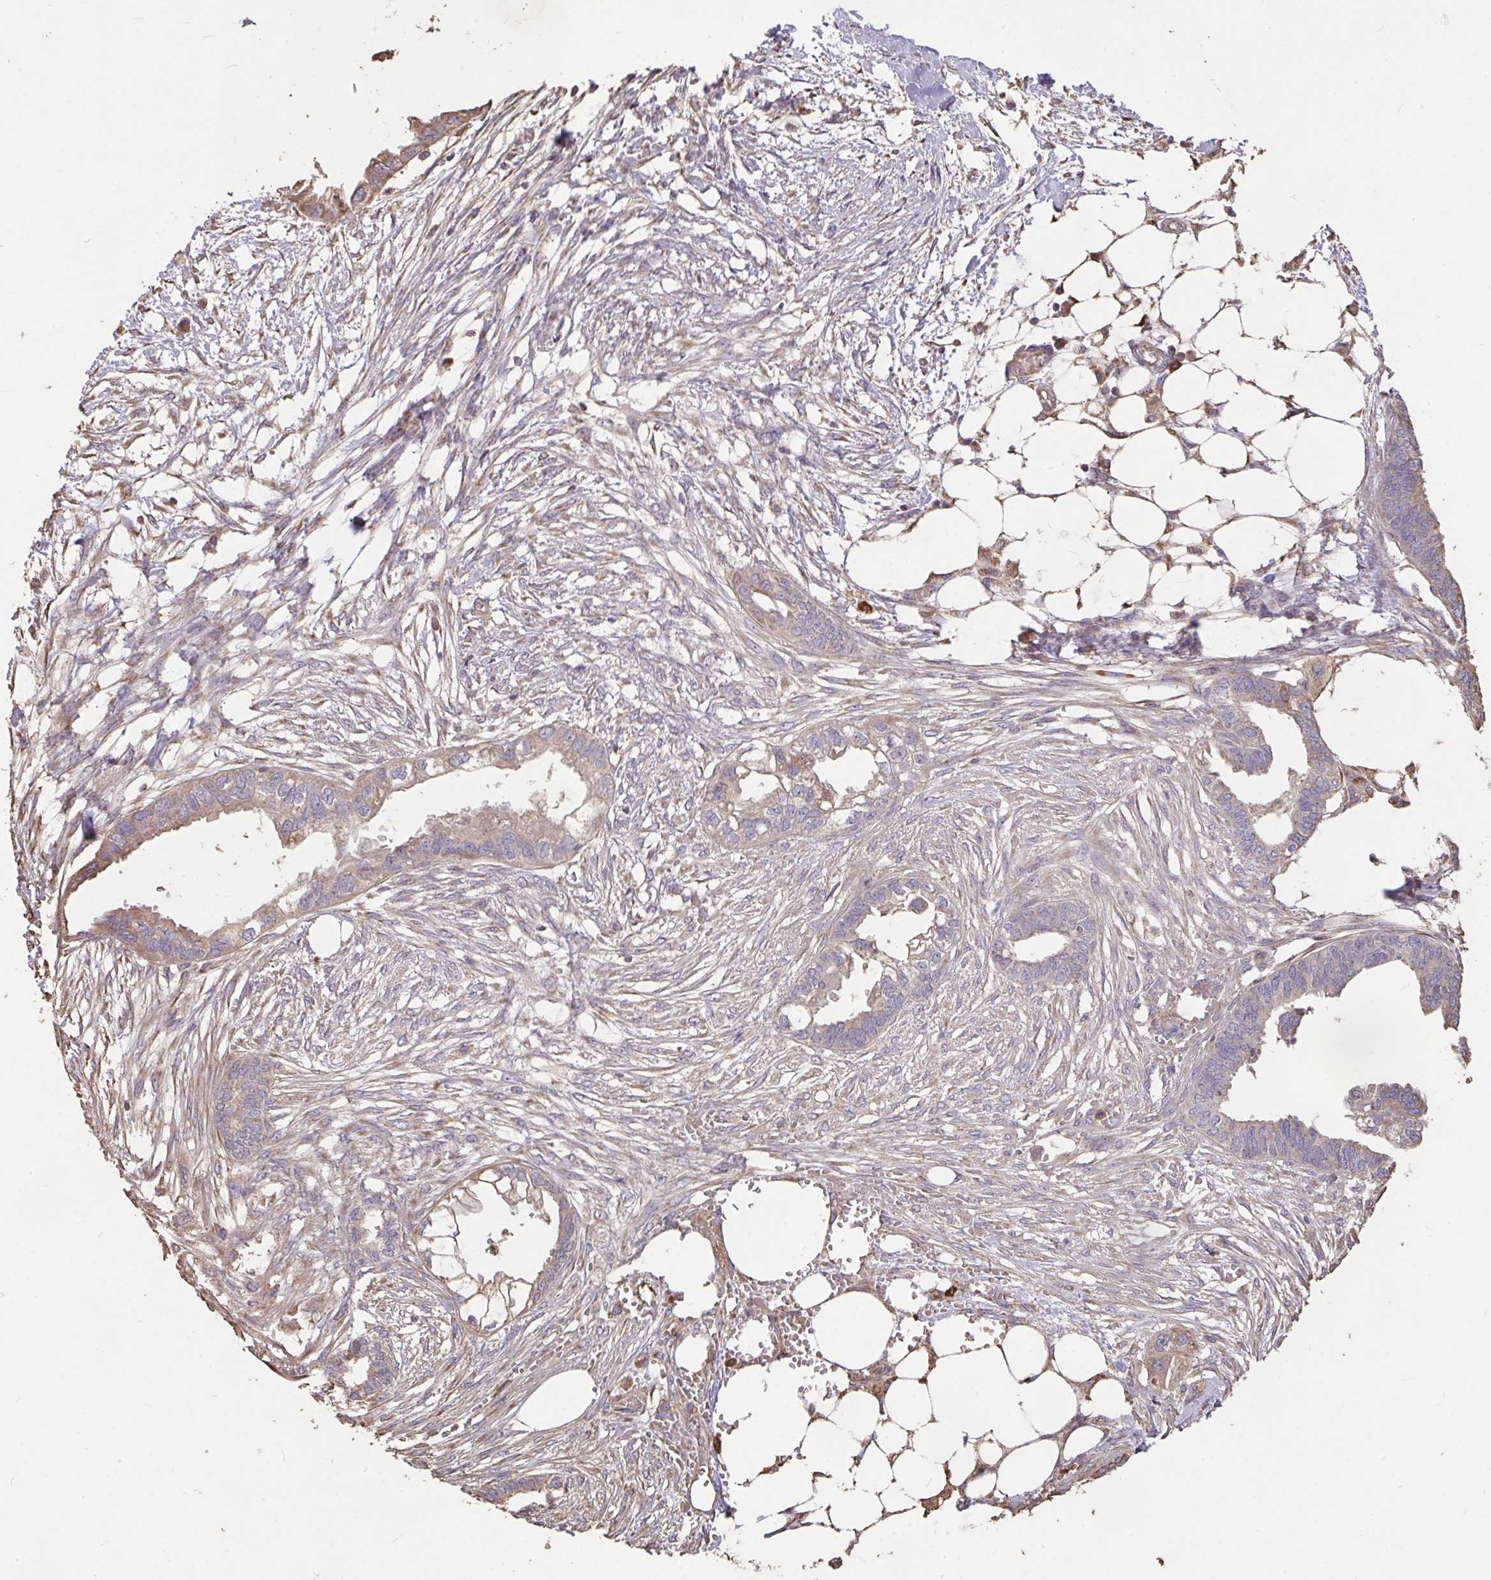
{"staining": {"intensity": "moderate", "quantity": ">75%", "location": "cytoplasmic/membranous"}, "tissue": "endometrial cancer", "cell_type": "Tumor cells", "image_type": "cancer", "snomed": [{"axis": "morphology", "description": "Adenocarcinoma, NOS"}, {"axis": "morphology", "description": "Adenocarcinoma, metastatic, NOS"}, {"axis": "topography", "description": "Adipose tissue"}, {"axis": "topography", "description": "Endometrium"}], "caption": "Protein expression analysis of human endometrial metastatic adenocarcinoma reveals moderate cytoplasmic/membranous positivity in approximately >75% of tumor cells.", "gene": "FCER1A", "patient": {"sex": "female", "age": 67}}